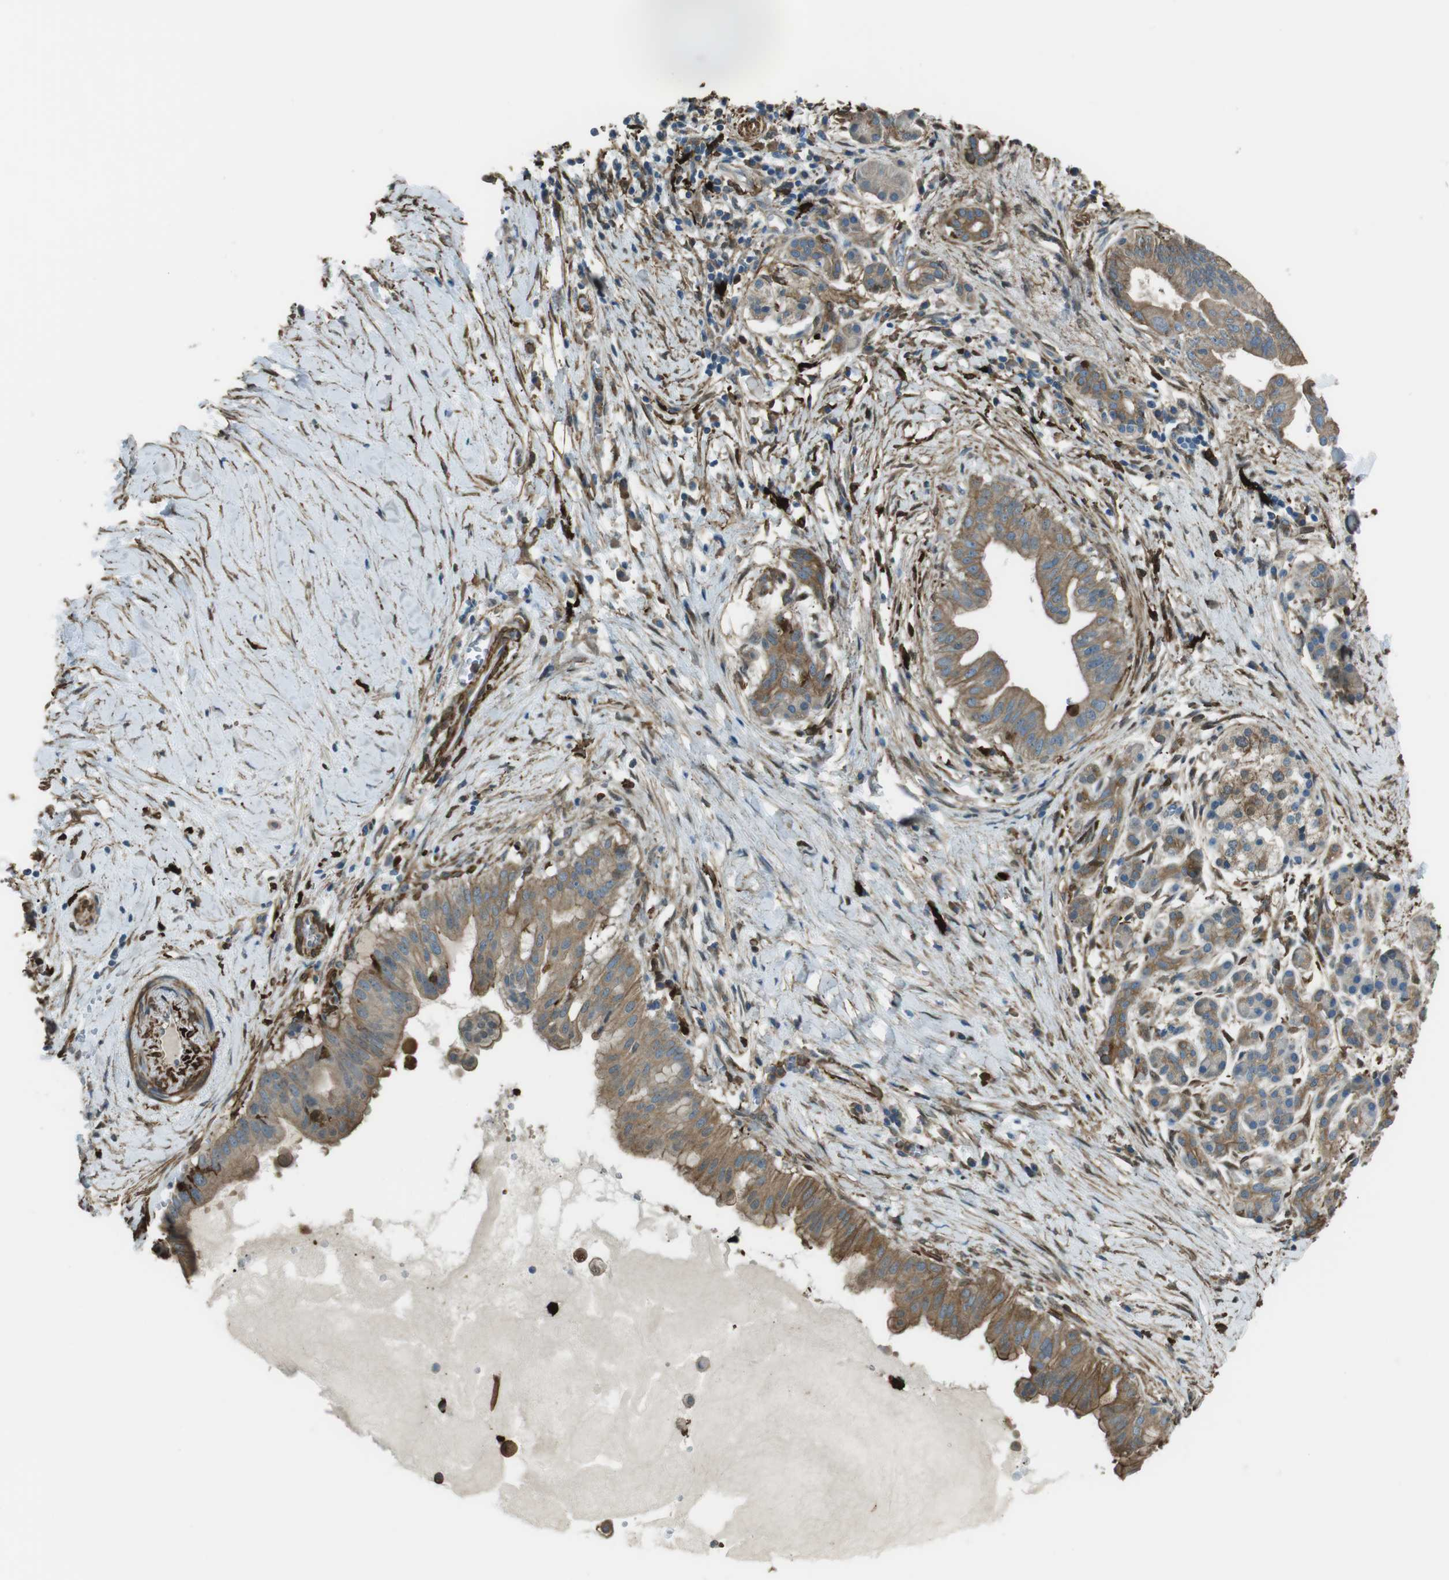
{"staining": {"intensity": "moderate", "quantity": ">75%", "location": "cytoplasmic/membranous"}, "tissue": "pancreatic cancer", "cell_type": "Tumor cells", "image_type": "cancer", "snomed": [{"axis": "morphology", "description": "Adenocarcinoma, NOS"}, {"axis": "topography", "description": "Pancreas"}], "caption": "The image reveals staining of pancreatic adenocarcinoma, revealing moderate cytoplasmic/membranous protein positivity (brown color) within tumor cells. (DAB = brown stain, brightfield microscopy at high magnification).", "gene": "SFT2D1", "patient": {"sex": "male", "age": 55}}